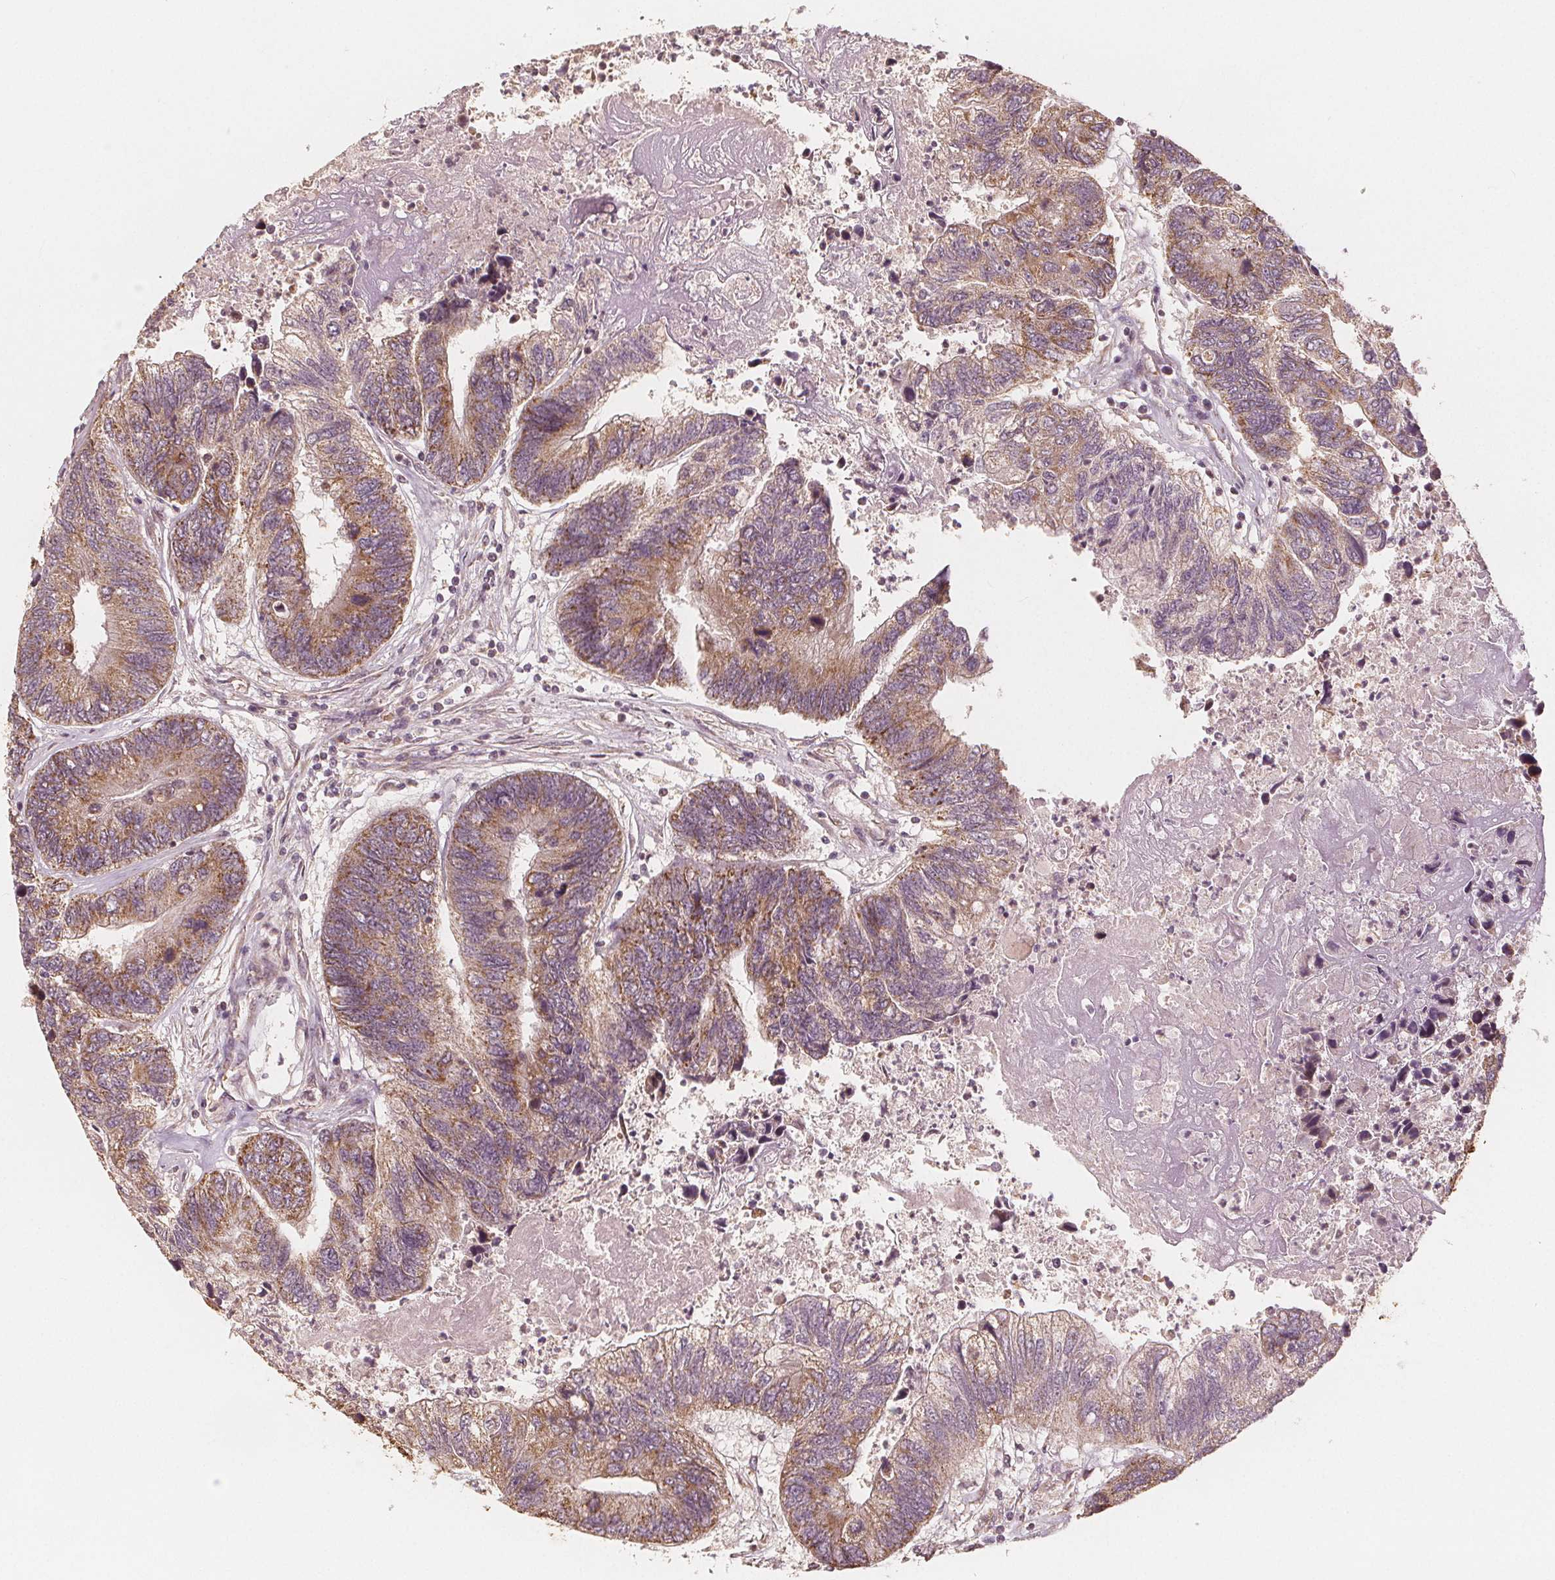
{"staining": {"intensity": "moderate", "quantity": ">75%", "location": "cytoplasmic/membranous"}, "tissue": "colorectal cancer", "cell_type": "Tumor cells", "image_type": "cancer", "snomed": [{"axis": "morphology", "description": "Adenocarcinoma, NOS"}, {"axis": "topography", "description": "Colon"}], "caption": "The photomicrograph demonstrates a brown stain indicating the presence of a protein in the cytoplasmic/membranous of tumor cells in adenocarcinoma (colorectal).", "gene": "PEX26", "patient": {"sex": "female", "age": 67}}